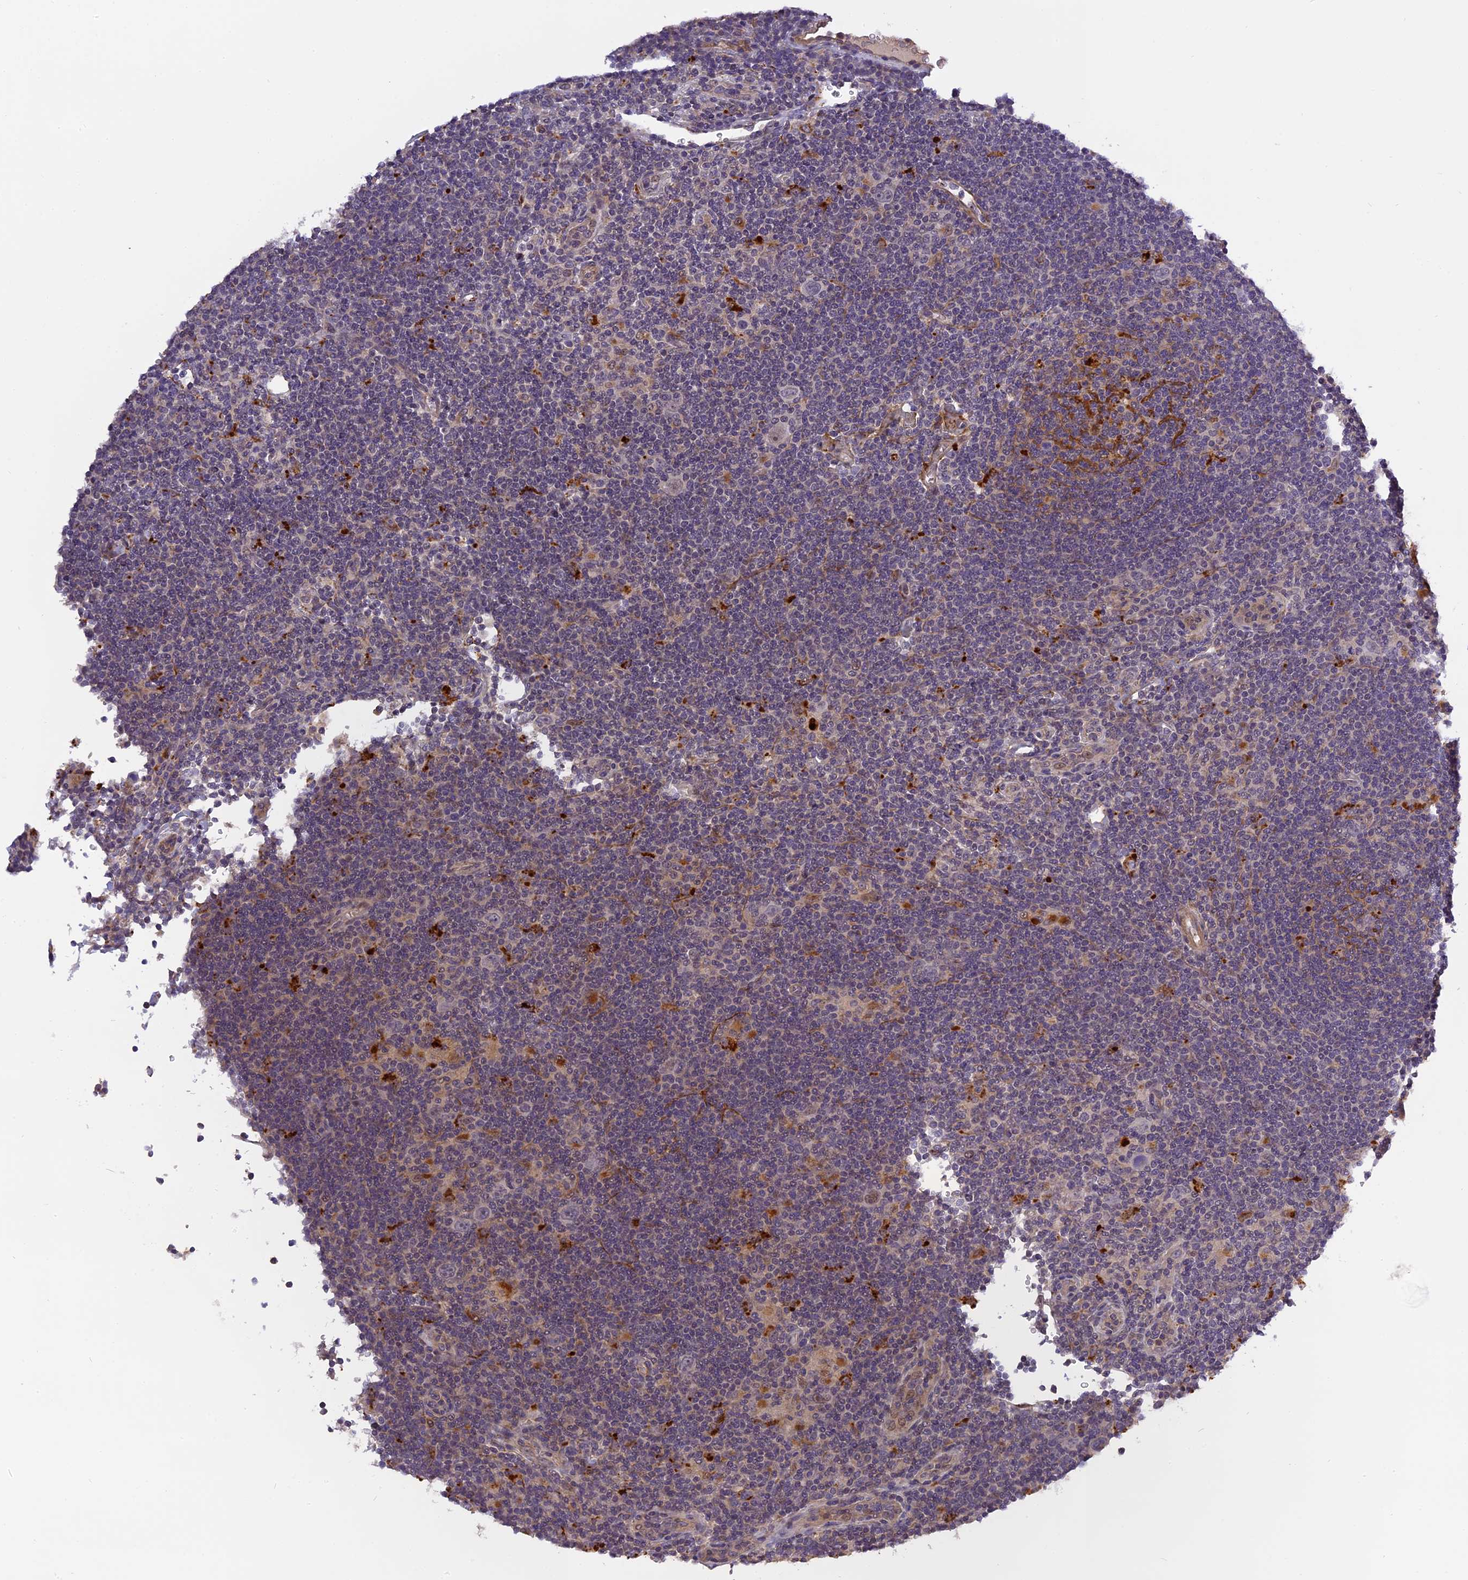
{"staining": {"intensity": "negative", "quantity": "none", "location": "none"}, "tissue": "lymphoma", "cell_type": "Tumor cells", "image_type": "cancer", "snomed": [{"axis": "morphology", "description": "Hodgkin's disease, NOS"}, {"axis": "topography", "description": "Lymph node"}], "caption": "This is a histopathology image of immunohistochemistry staining of Hodgkin's disease, which shows no expression in tumor cells.", "gene": "FNIP2", "patient": {"sex": "female", "age": 57}}